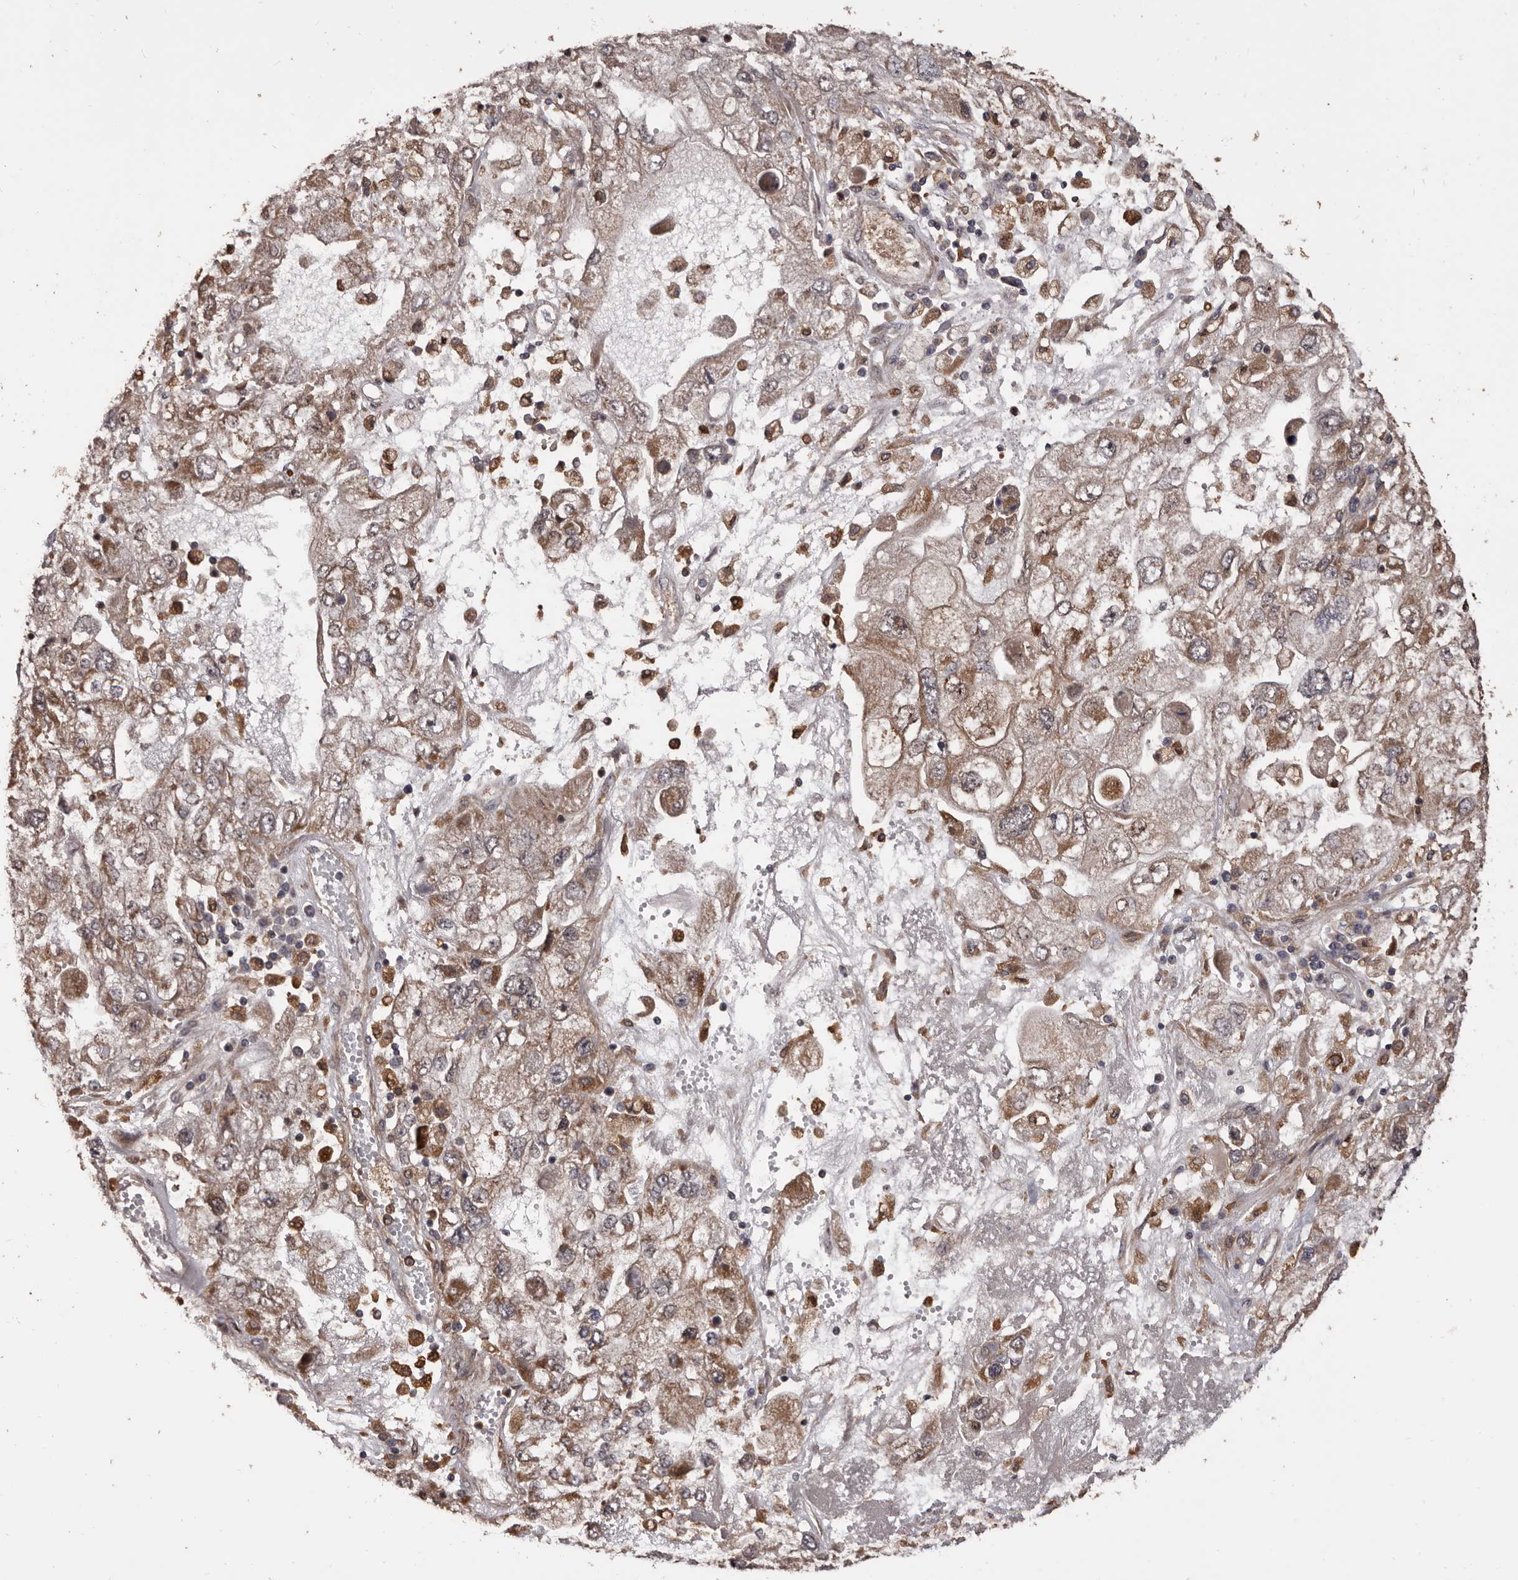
{"staining": {"intensity": "moderate", "quantity": ">75%", "location": "cytoplasmic/membranous"}, "tissue": "endometrial cancer", "cell_type": "Tumor cells", "image_type": "cancer", "snomed": [{"axis": "morphology", "description": "Adenocarcinoma, NOS"}, {"axis": "topography", "description": "Endometrium"}], "caption": "Protein analysis of endometrial adenocarcinoma tissue demonstrates moderate cytoplasmic/membranous positivity in about >75% of tumor cells.", "gene": "ZCCHC7", "patient": {"sex": "female", "age": 49}}